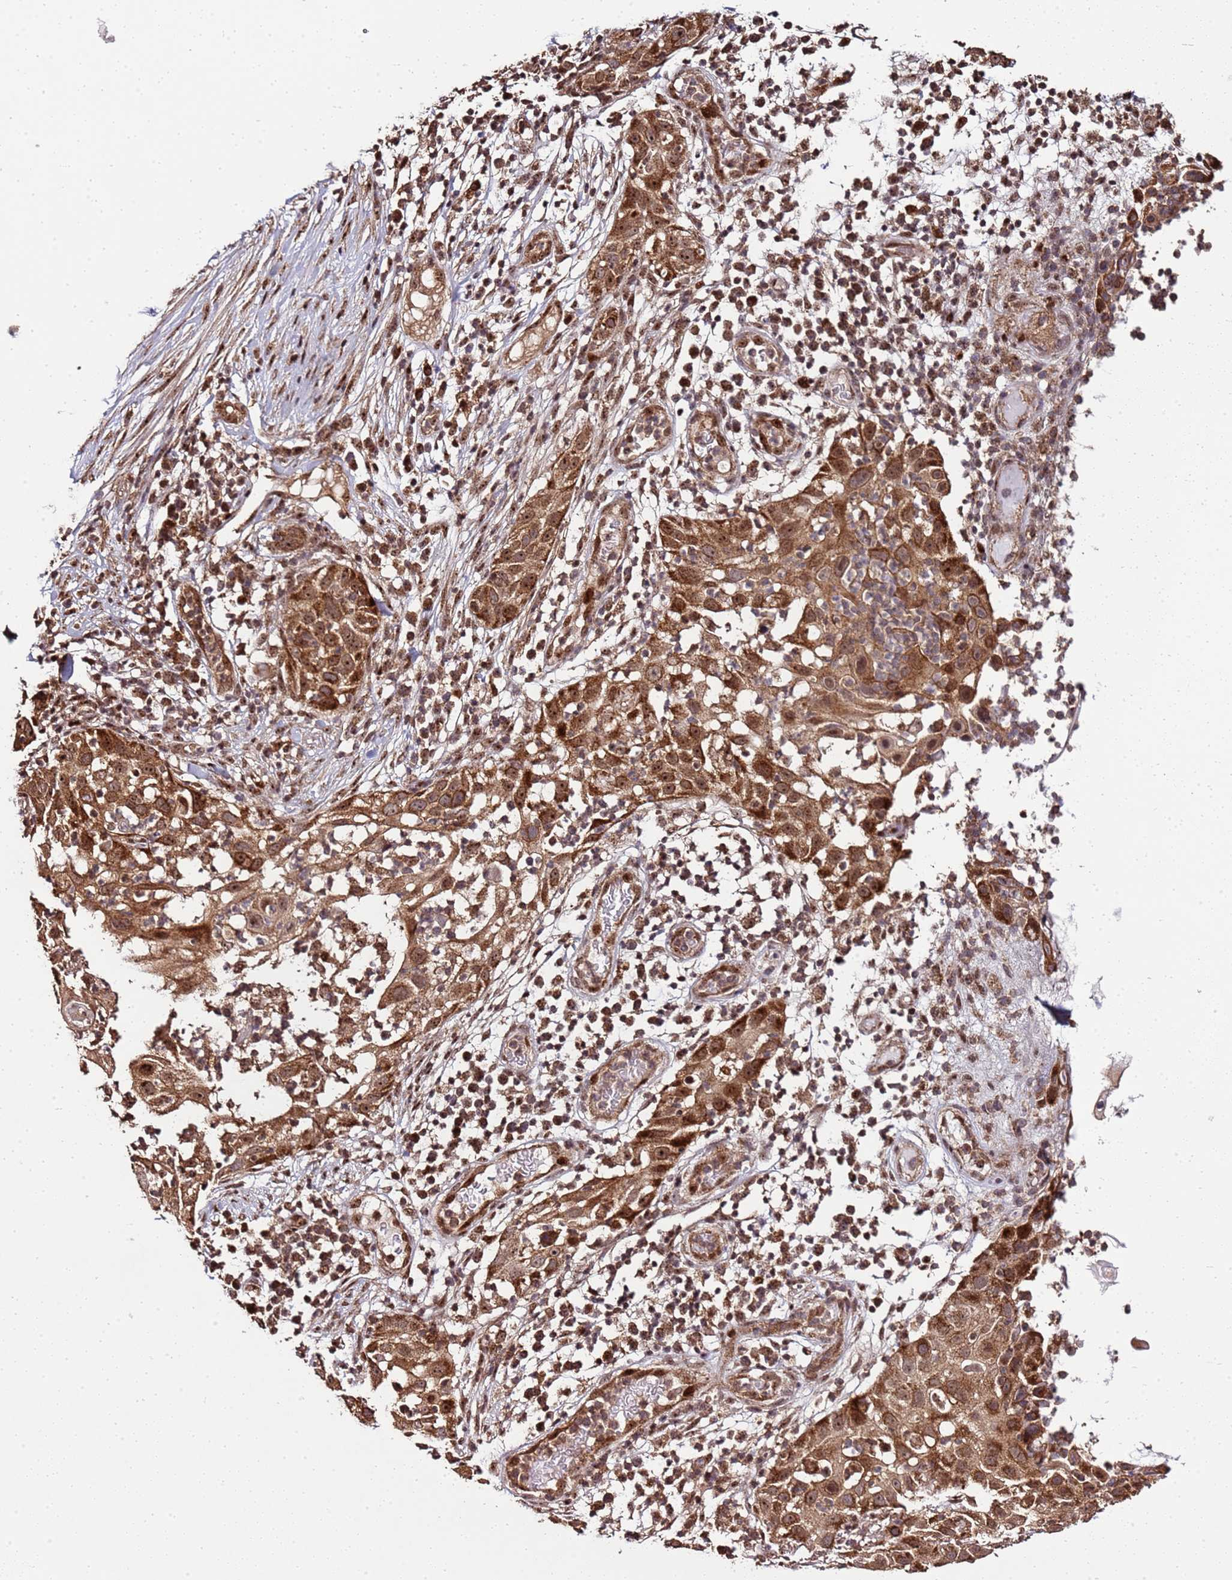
{"staining": {"intensity": "moderate", "quantity": ">75%", "location": "cytoplasmic/membranous,nuclear"}, "tissue": "skin cancer", "cell_type": "Tumor cells", "image_type": "cancer", "snomed": [{"axis": "morphology", "description": "Squamous cell carcinoma, NOS"}, {"axis": "topography", "description": "Skin"}], "caption": "Human skin cancer stained with a protein marker reveals moderate staining in tumor cells.", "gene": "PEX14", "patient": {"sex": "female", "age": 44}}